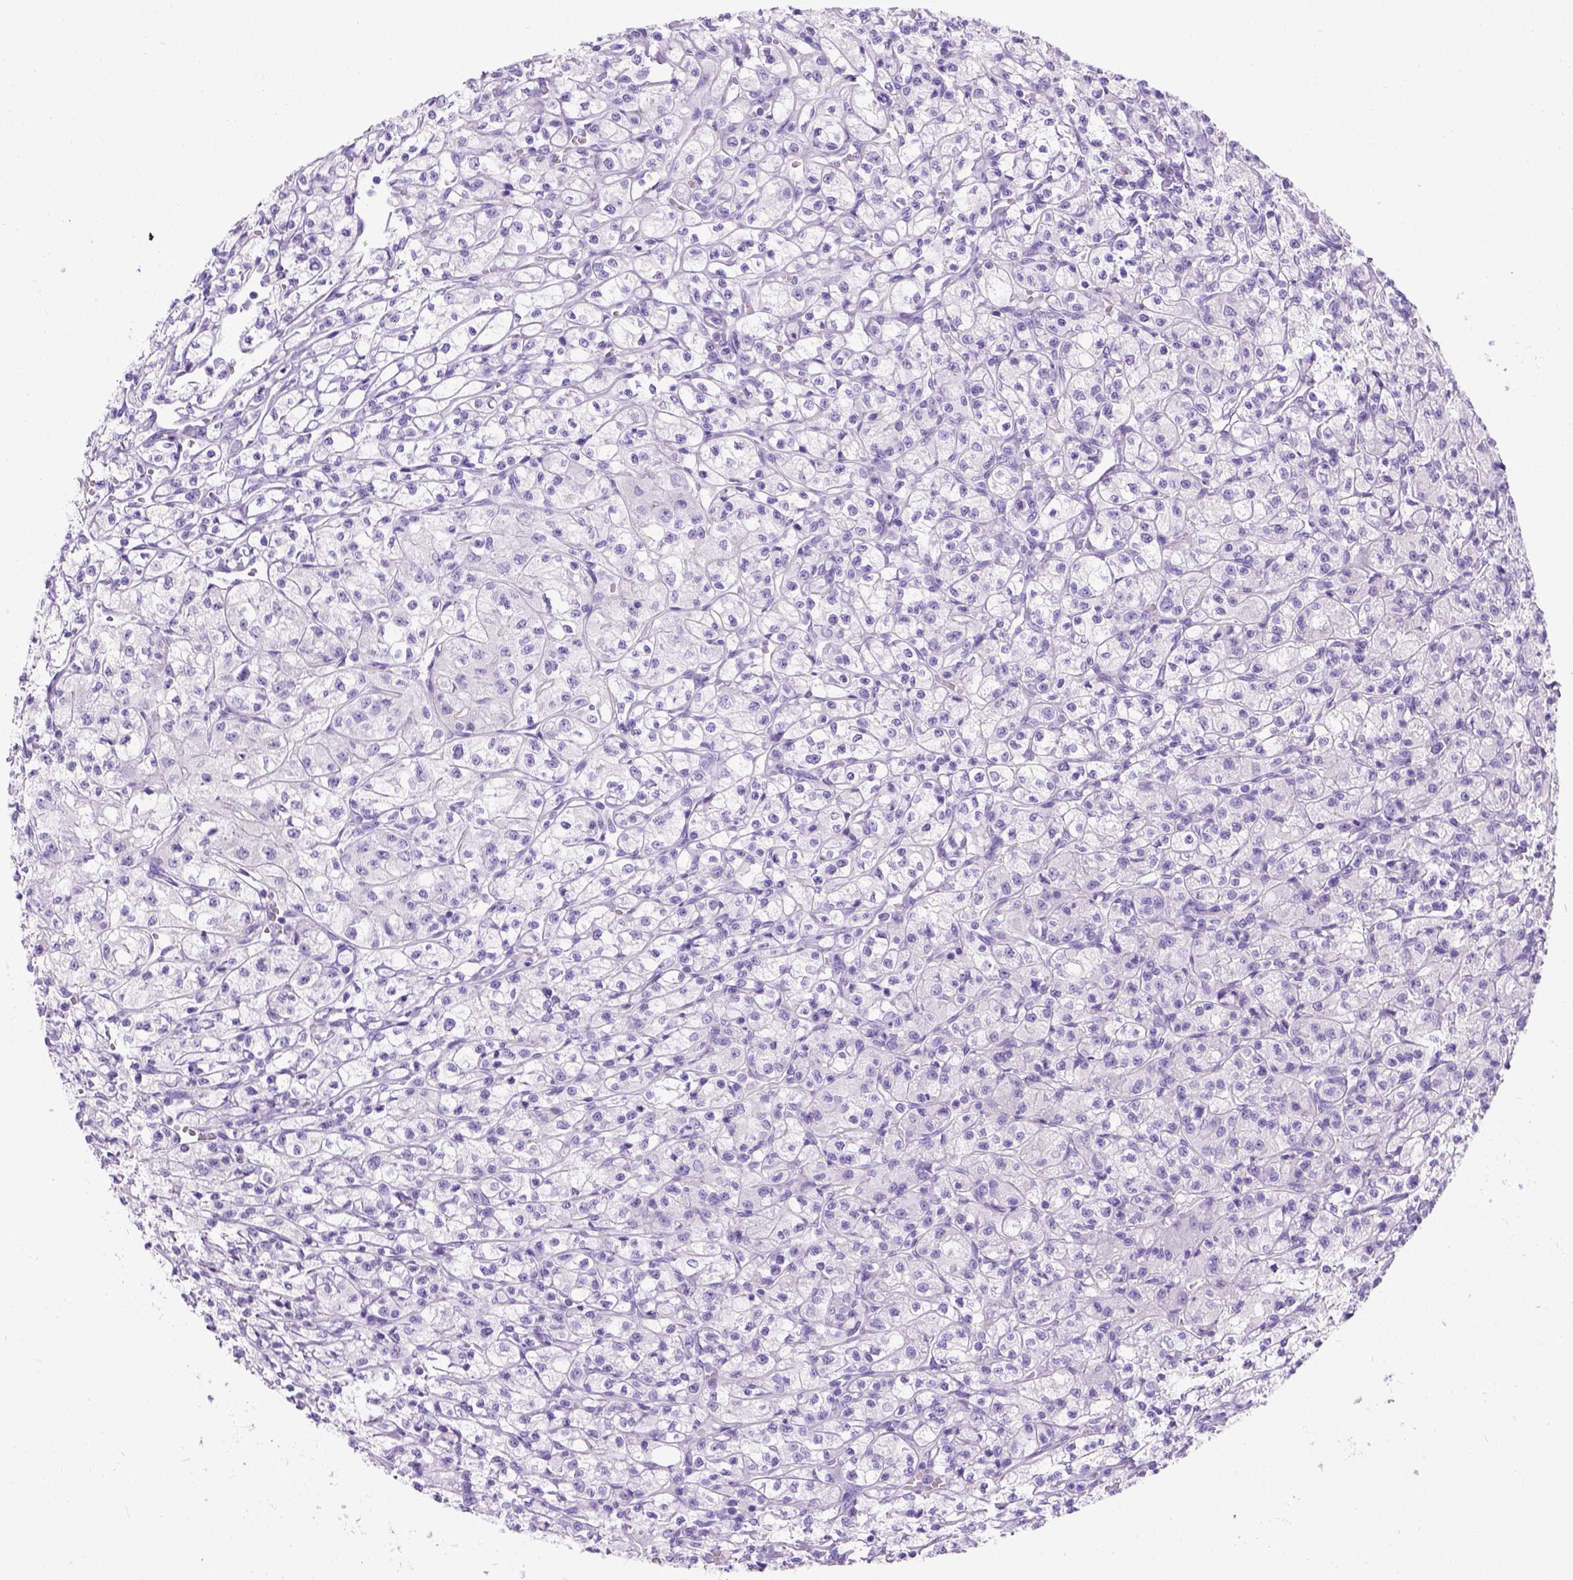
{"staining": {"intensity": "negative", "quantity": "none", "location": "none"}, "tissue": "renal cancer", "cell_type": "Tumor cells", "image_type": "cancer", "snomed": [{"axis": "morphology", "description": "Adenocarcinoma, NOS"}, {"axis": "topography", "description": "Kidney"}], "caption": "Tumor cells show no significant positivity in renal cancer (adenocarcinoma). (DAB (3,3'-diaminobenzidine) immunohistochemistry (IHC) with hematoxylin counter stain).", "gene": "C7orf57", "patient": {"sex": "female", "age": 70}}